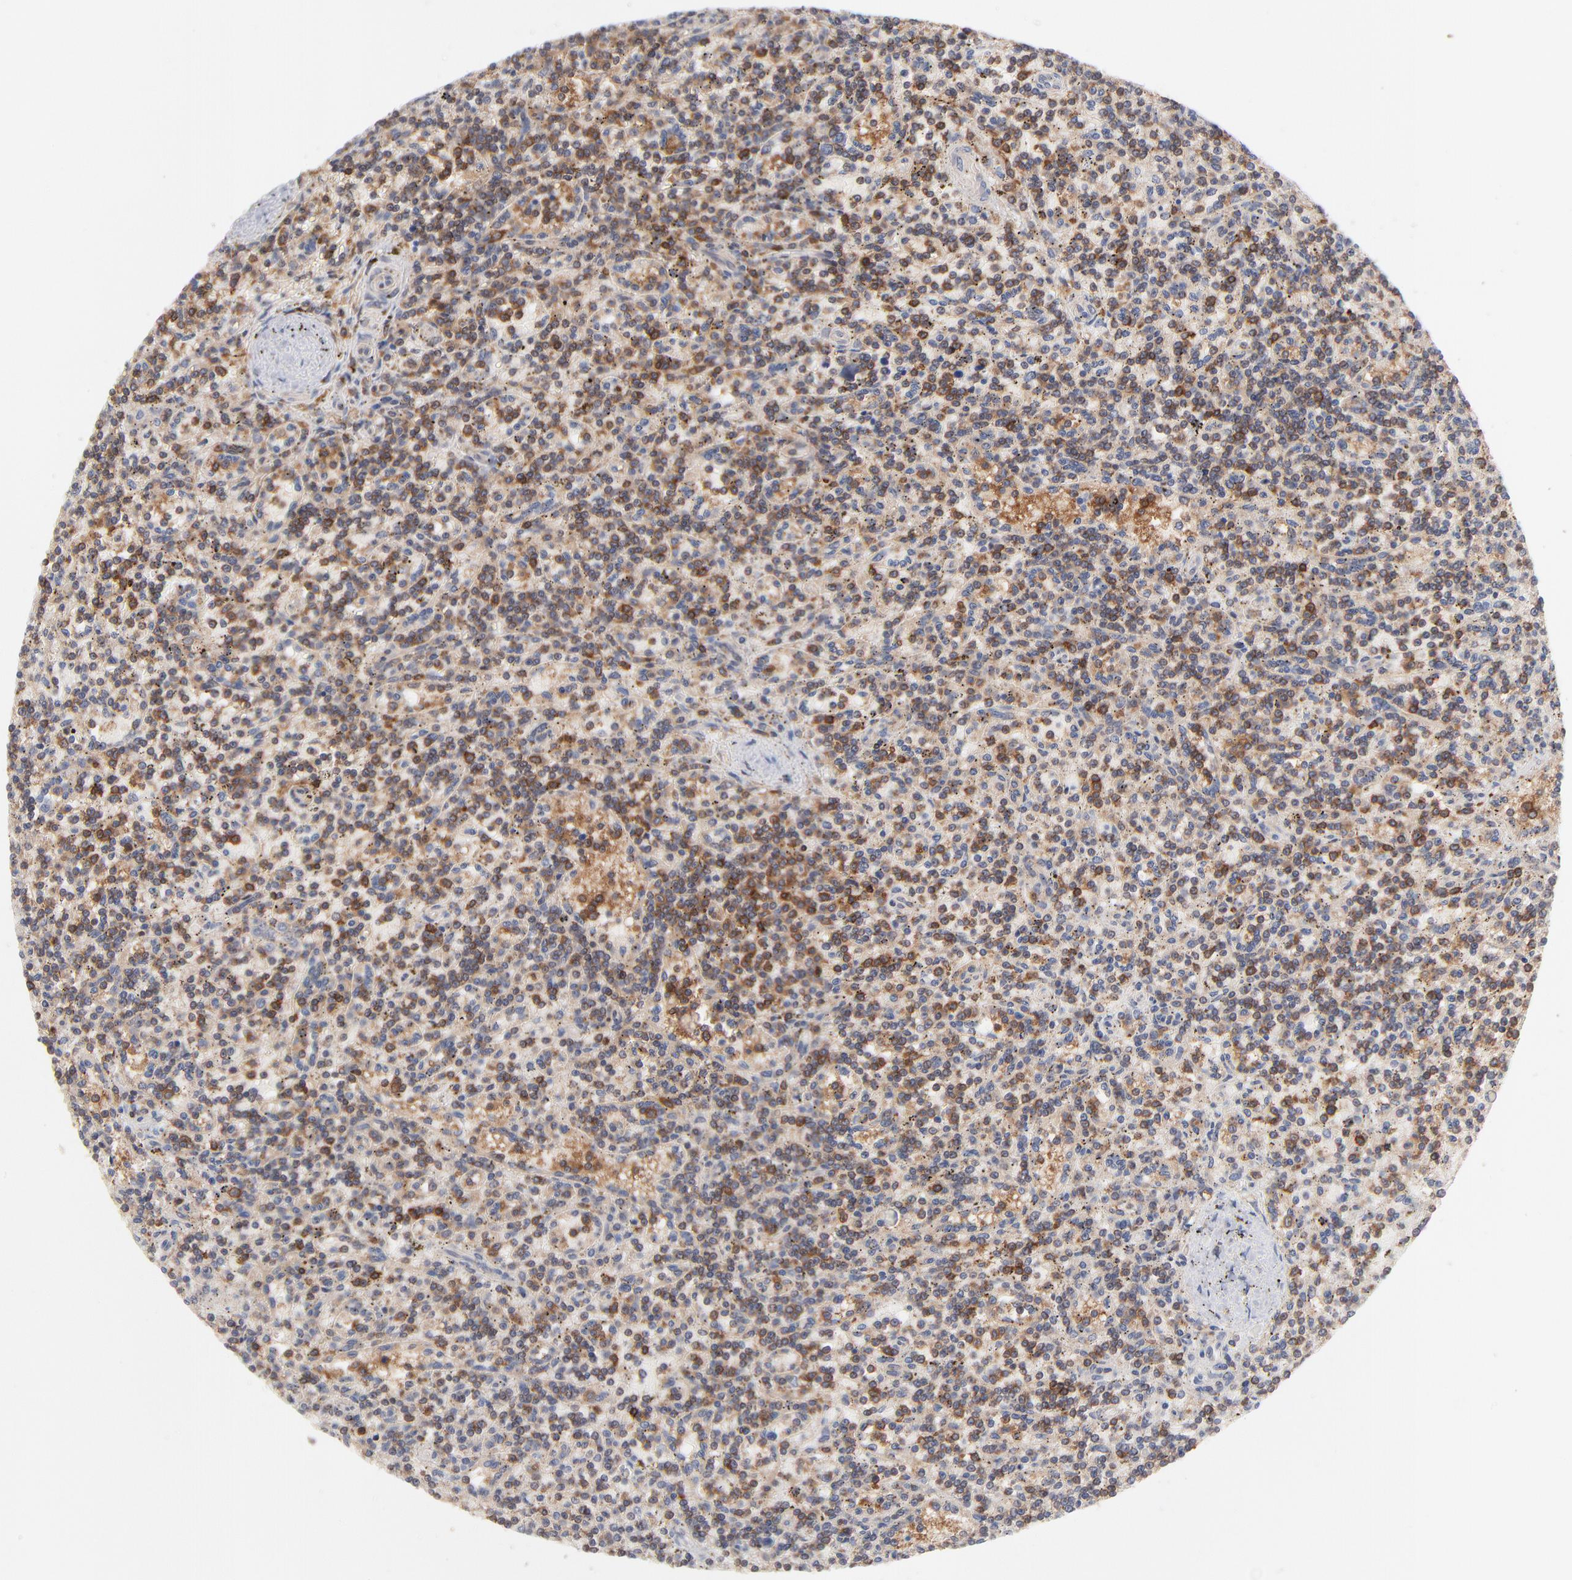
{"staining": {"intensity": "moderate", "quantity": ">75%", "location": "cytoplasmic/membranous"}, "tissue": "lymphoma", "cell_type": "Tumor cells", "image_type": "cancer", "snomed": [{"axis": "morphology", "description": "Malignant lymphoma, non-Hodgkin's type, Low grade"}, {"axis": "topography", "description": "Spleen"}], "caption": "Lymphoma stained for a protein (brown) reveals moderate cytoplasmic/membranous positive staining in about >75% of tumor cells.", "gene": "WIPF1", "patient": {"sex": "male", "age": 73}}